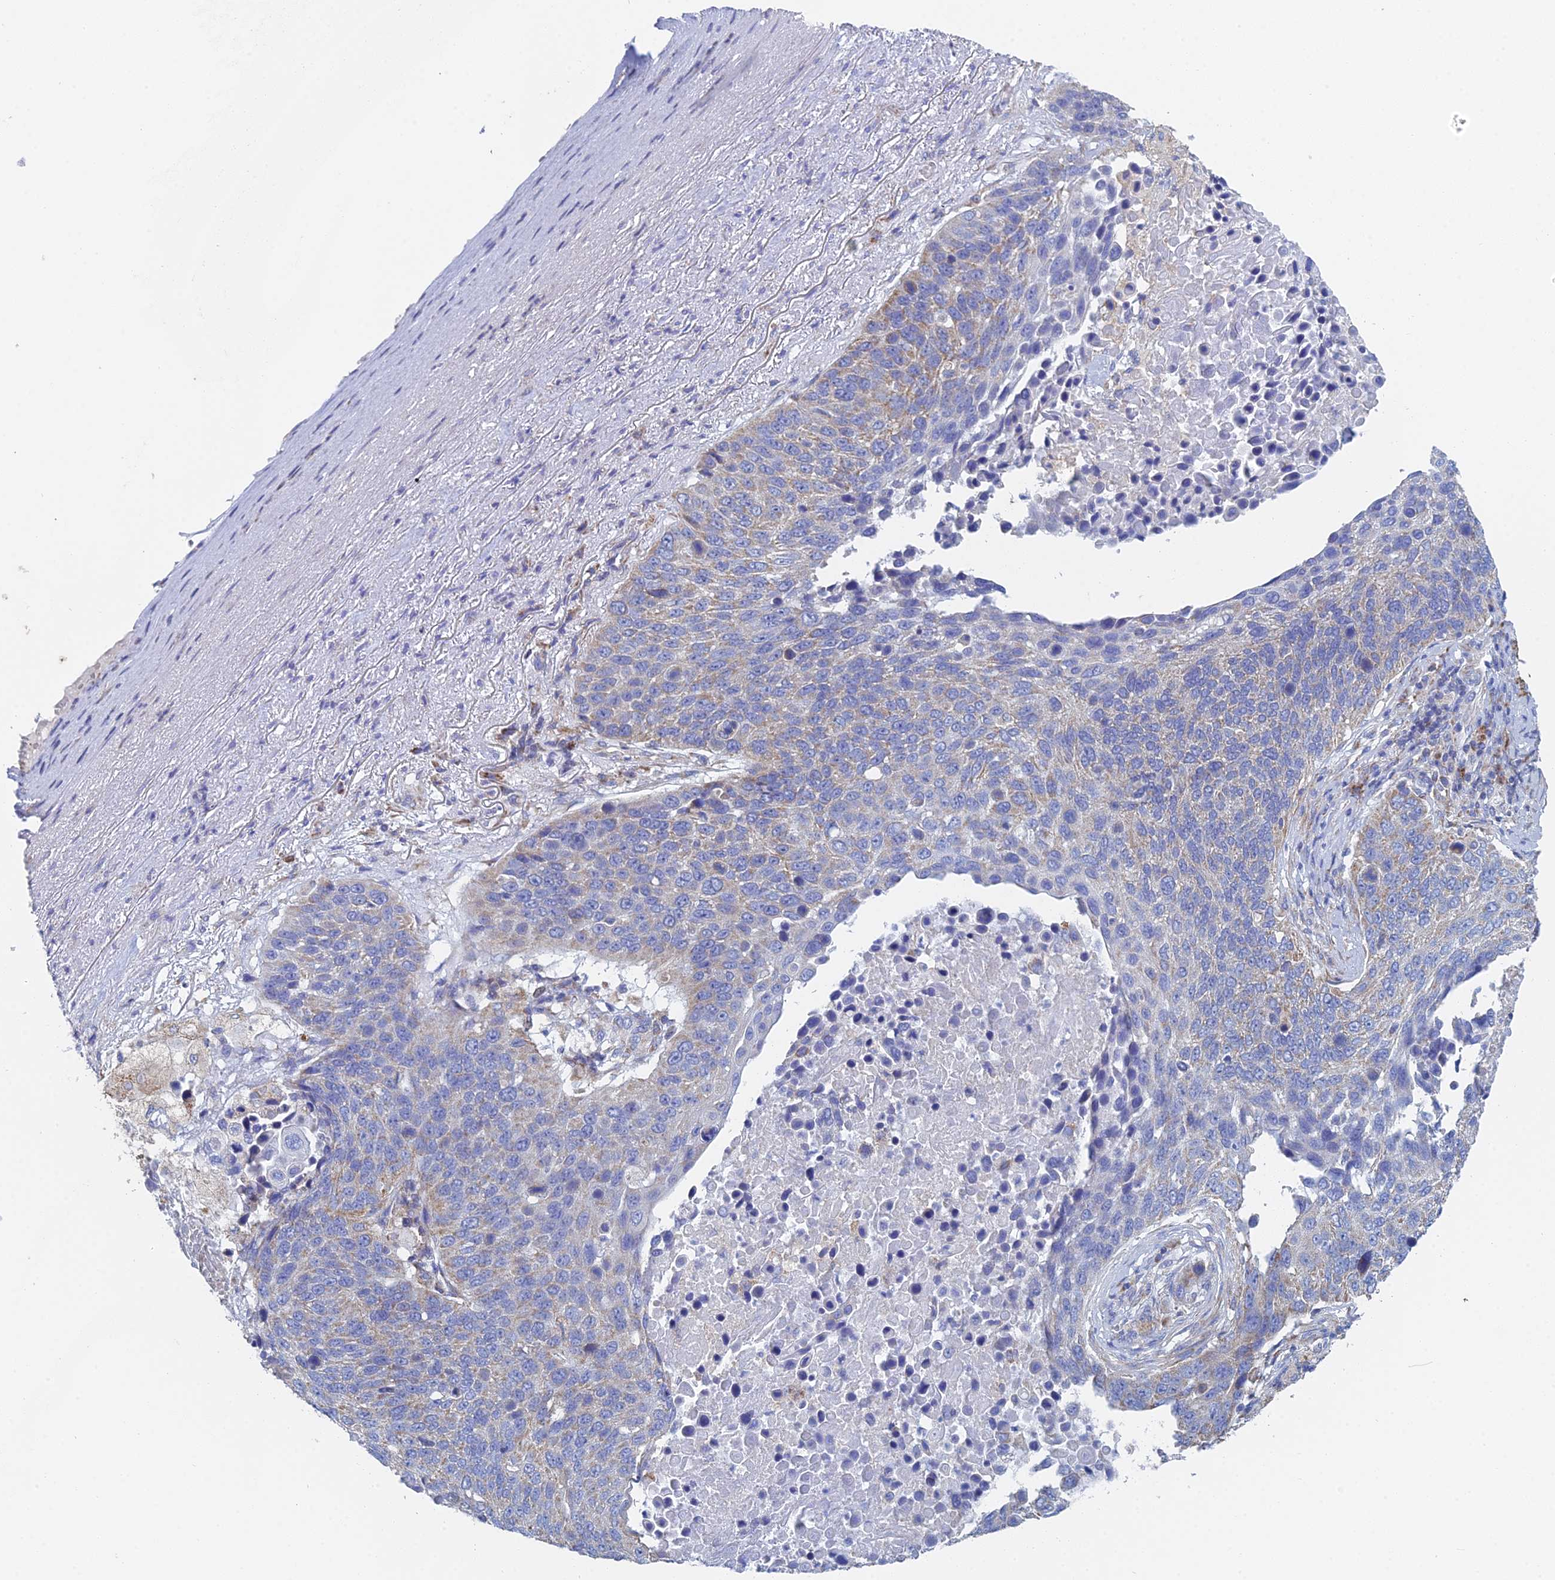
{"staining": {"intensity": "weak", "quantity": "25%-75%", "location": "cytoplasmic/membranous"}, "tissue": "lung cancer", "cell_type": "Tumor cells", "image_type": "cancer", "snomed": [{"axis": "morphology", "description": "Normal tissue, NOS"}, {"axis": "morphology", "description": "Squamous cell carcinoma, NOS"}, {"axis": "topography", "description": "Lymph node"}, {"axis": "topography", "description": "Lung"}], "caption": "A low amount of weak cytoplasmic/membranous expression is present in about 25%-75% of tumor cells in squamous cell carcinoma (lung) tissue.", "gene": "CRACR2B", "patient": {"sex": "male", "age": 66}}